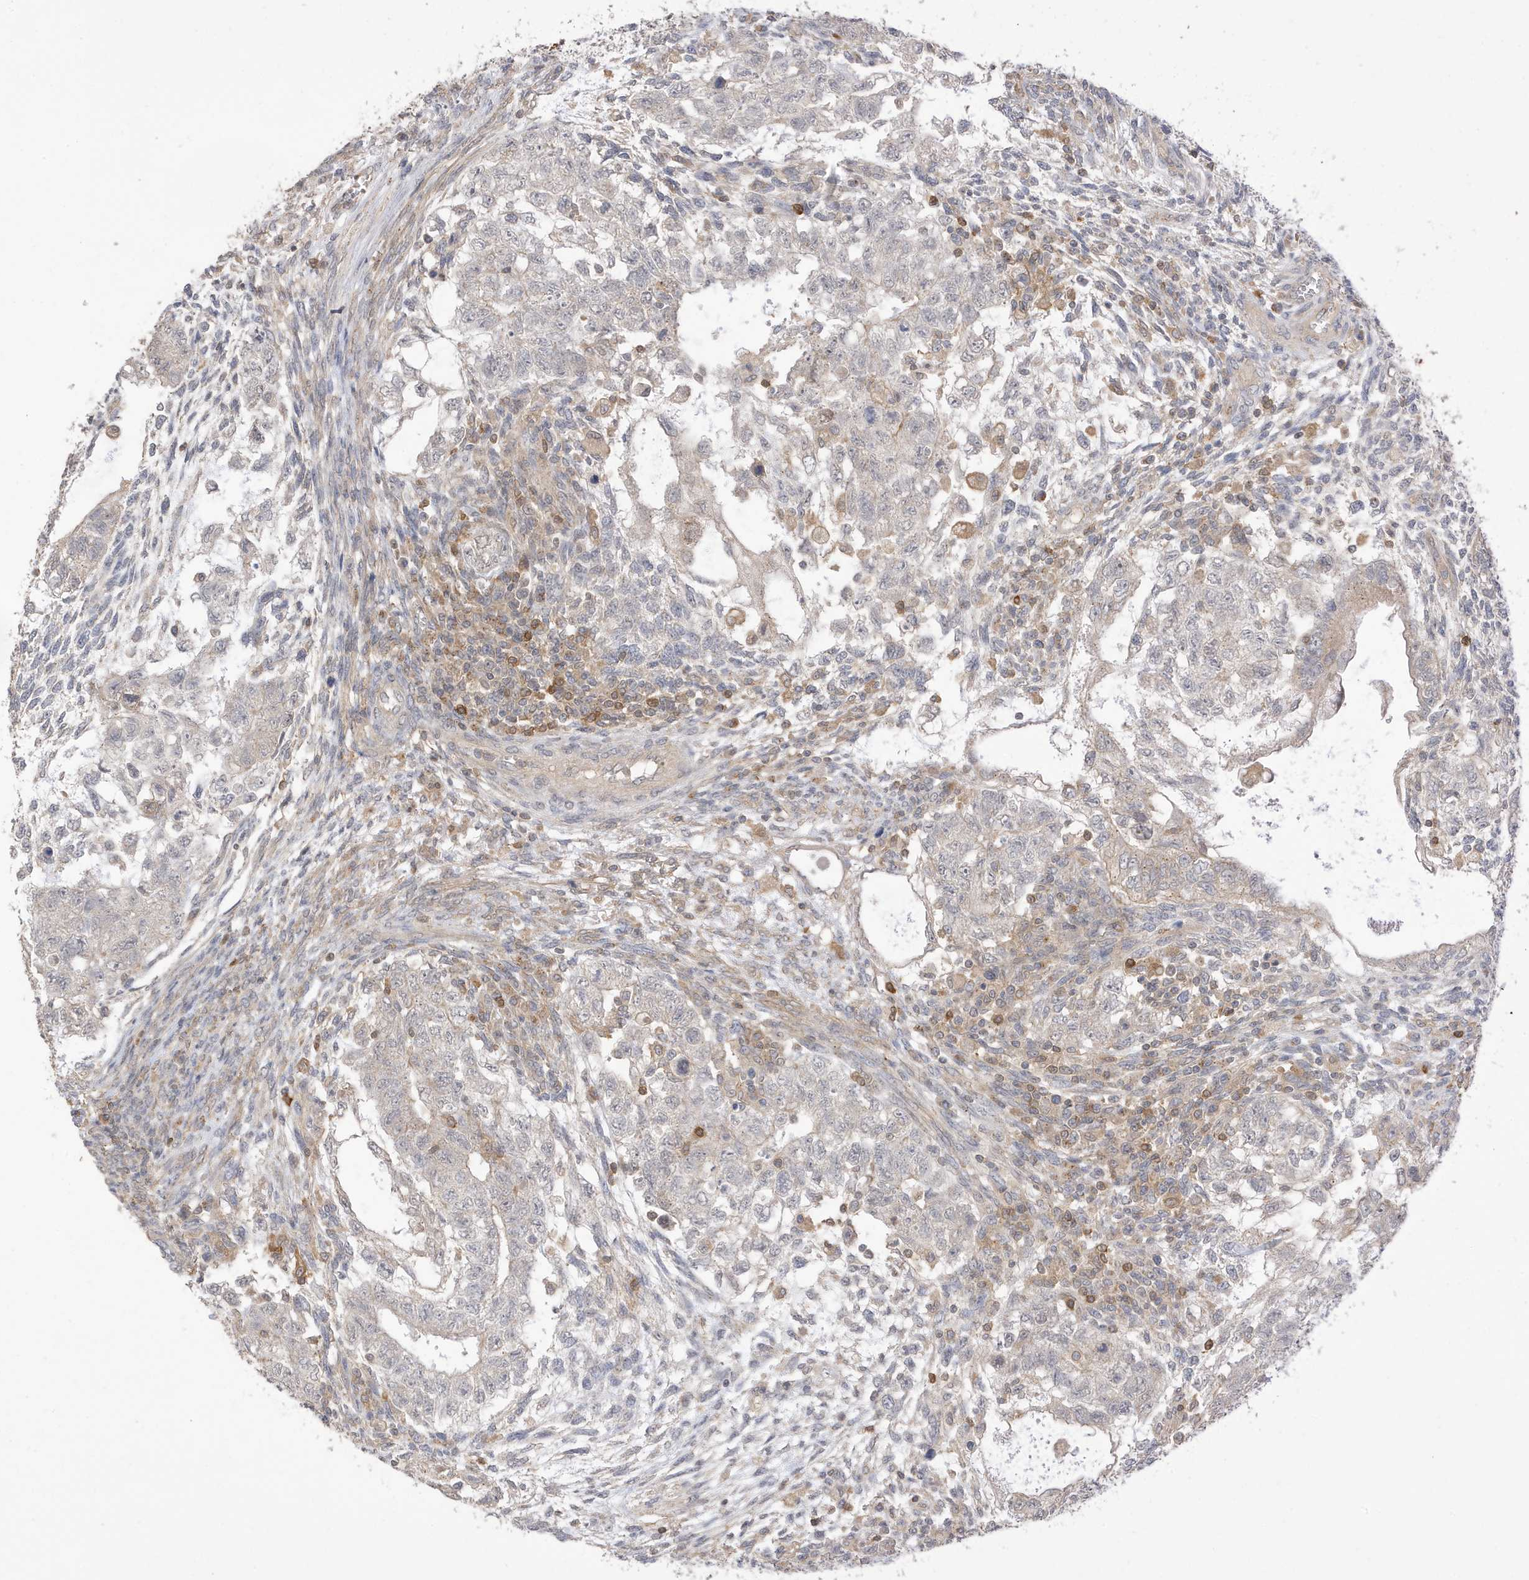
{"staining": {"intensity": "negative", "quantity": "none", "location": "none"}, "tissue": "testis cancer", "cell_type": "Tumor cells", "image_type": "cancer", "snomed": [{"axis": "morphology", "description": "Carcinoma, Embryonal, NOS"}, {"axis": "topography", "description": "Testis"}], "caption": "Immunohistochemical staining of embryonal carcinoma (testis) exhibits no significant expression in tumor cells.", "gene": "TAB3", "patient": {"sex": "male", "age": 37}}